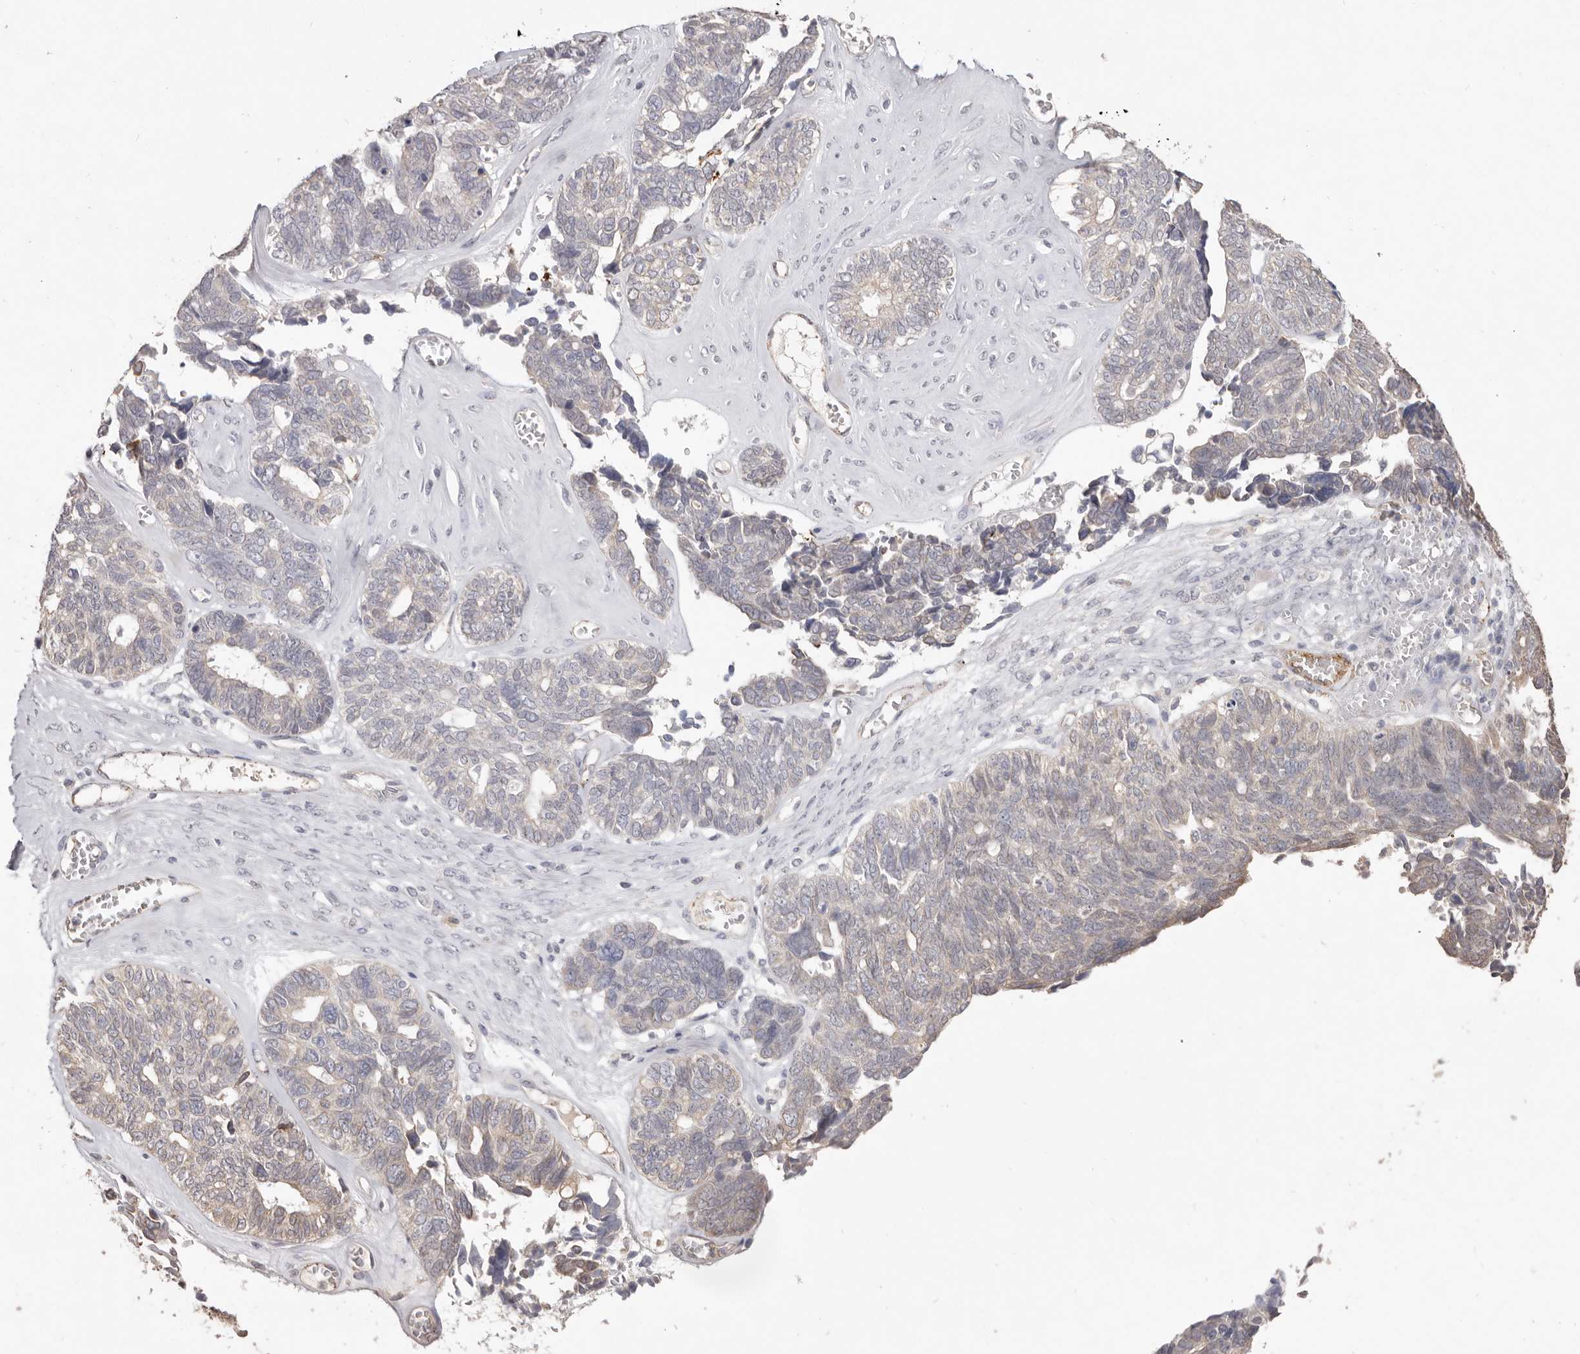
{"staining": {"intensity": "weak", "quantity": "<25%", "location": "cytoplasmic/membranous"}, "tissue": "ovarian cancer", "cell_type": "Tumor cells", "image_type": "cancer", "snomed": [{"axis": "morphology", "description": "Cystadenocarcinoma, serous, NOS"}, {"axis": "topography", "description": "Ovary"}], "caption": "IHC of human ovarian serous cystadenocarcinoma shows no expression in tumor cells.", "gene": "ZYG11B", "patient": {"sex": "female", "age": 79}}